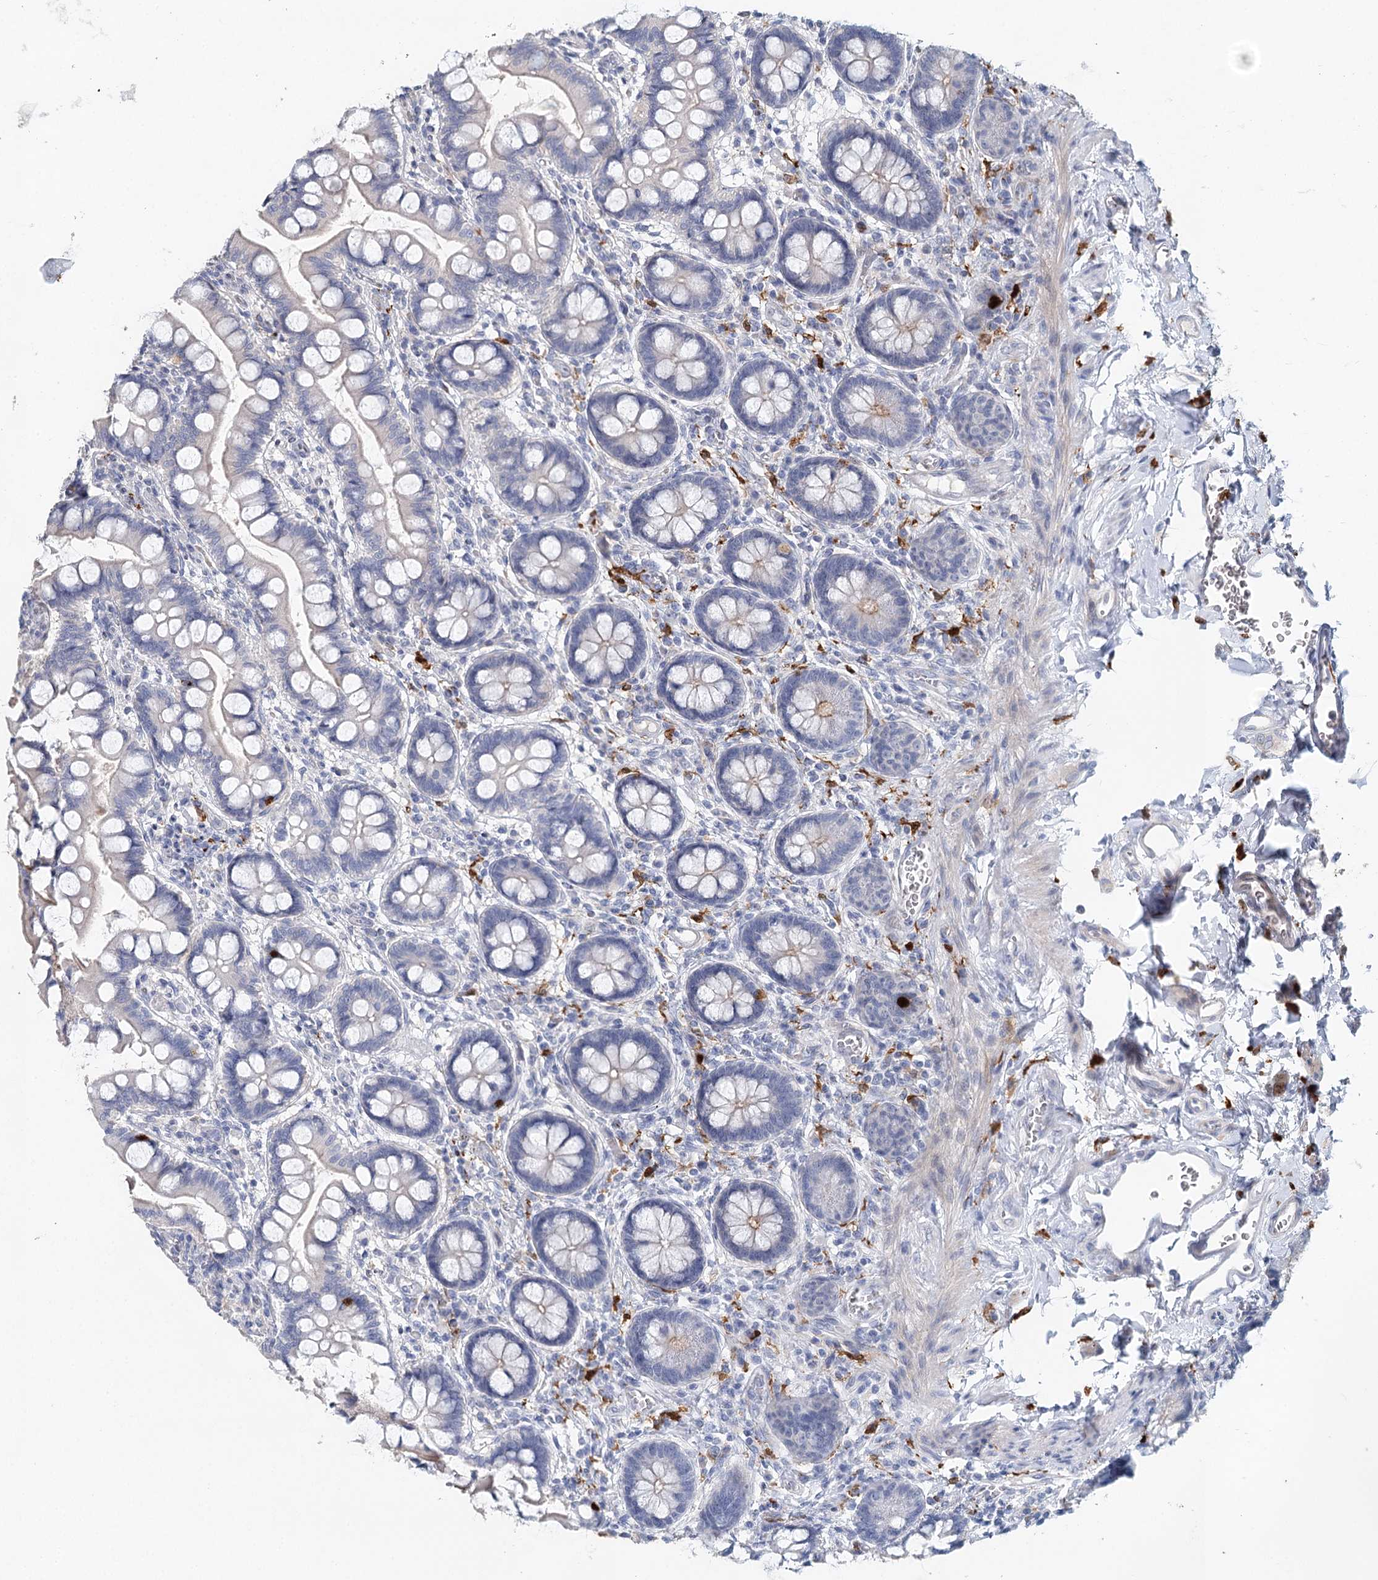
{"staining": {"intensity": "weak", "quantity": "25%-75%", "location": "cytoplasmic/membranous"}, "tissue": "small intestine", "cell_type": "Glandular cells", "image_type": "normal", "snomed": [{"axis": "morphology", "description": "Normal tissue, NOS"}, {"axis": "topography", "description": "Small intestine"}], "caption": "Immunohistochemical staining of unremarkable small intestine demonstrates 25%-75% levels of weak cytoplasmic/membranous protein positivity in about 25%-75% of glandular cells.", "gene": "SLC19A3", "patient": {"sex": "male", "age": 52}}